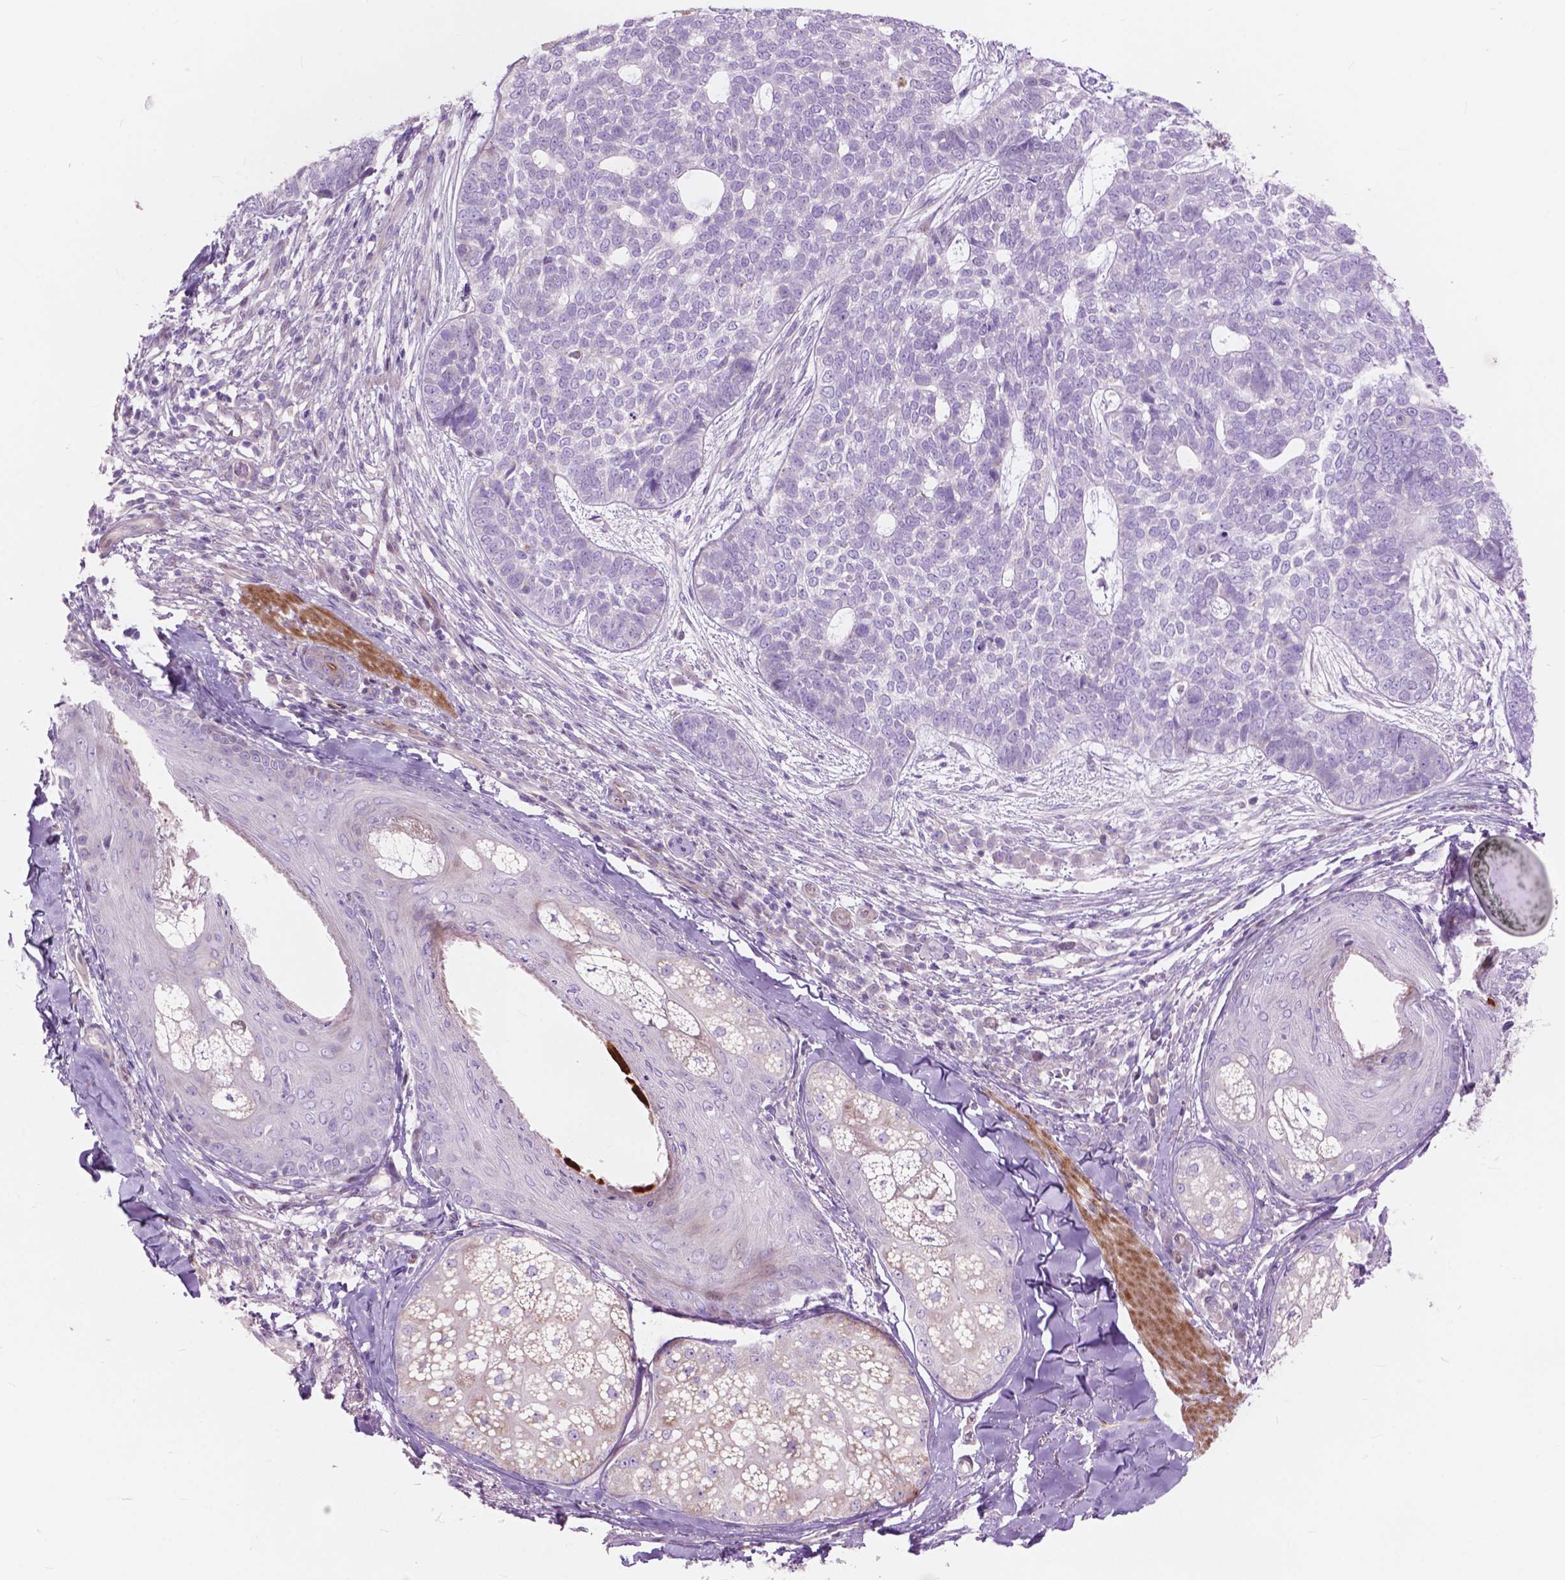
{"staining": {"intensity": "negative", "quantity": "none", "location": "none"}, "tissue": "skin cancer", "cell_type": "Tumor cells", "image_type": "cancer", "snomed": [{"axis": "morphology", "description": "Basal cell carcinoma"}, {"axis": "topography", "description": "Skin"}], "caption": "Tumor cells show no significant protein positivity in skin cancer (basal cell carcinoma). (DAB immunohistochemistry, high magnification).", "gene": "MORN1", "patient": {"sex": "female", "age": 69}}